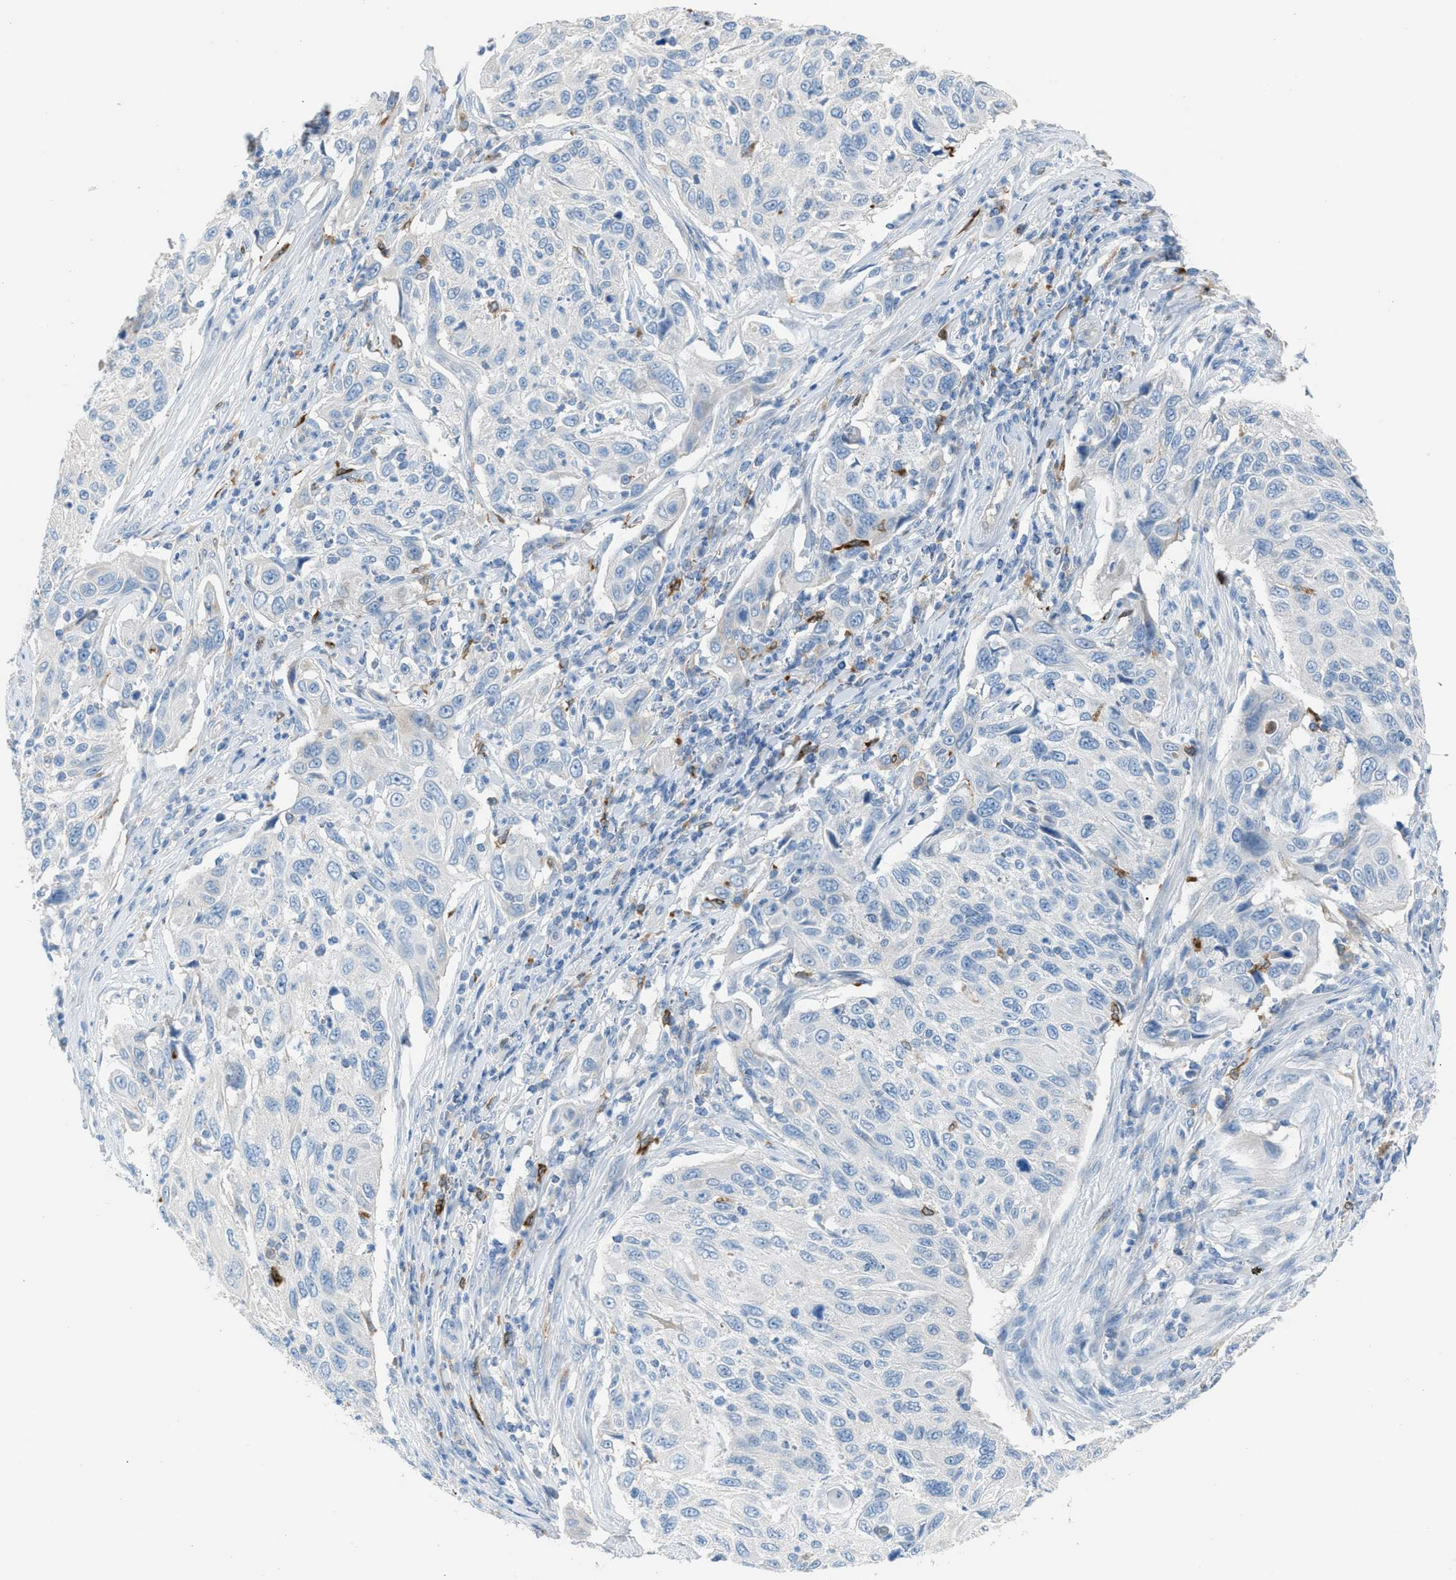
{"staining": {"intensity": "negative", "quantity": "none", "location": "none"}, "tissue": "cervical cancer", "cell_type": "Tumor cells", "image_type": "cancer", "snomed": [{"axis": "morphology", "description": "Squamous cell carcinoma, NOS"}, {"axis": "topography", "description": "Cervix"}], "caption": "Human cervical squamous cell carcinoma stained for a protein using IHC demonstrates no expression in tumor cells.", "gene": "CLEC10A", "patient": {"sex": "female", "age": 70}}